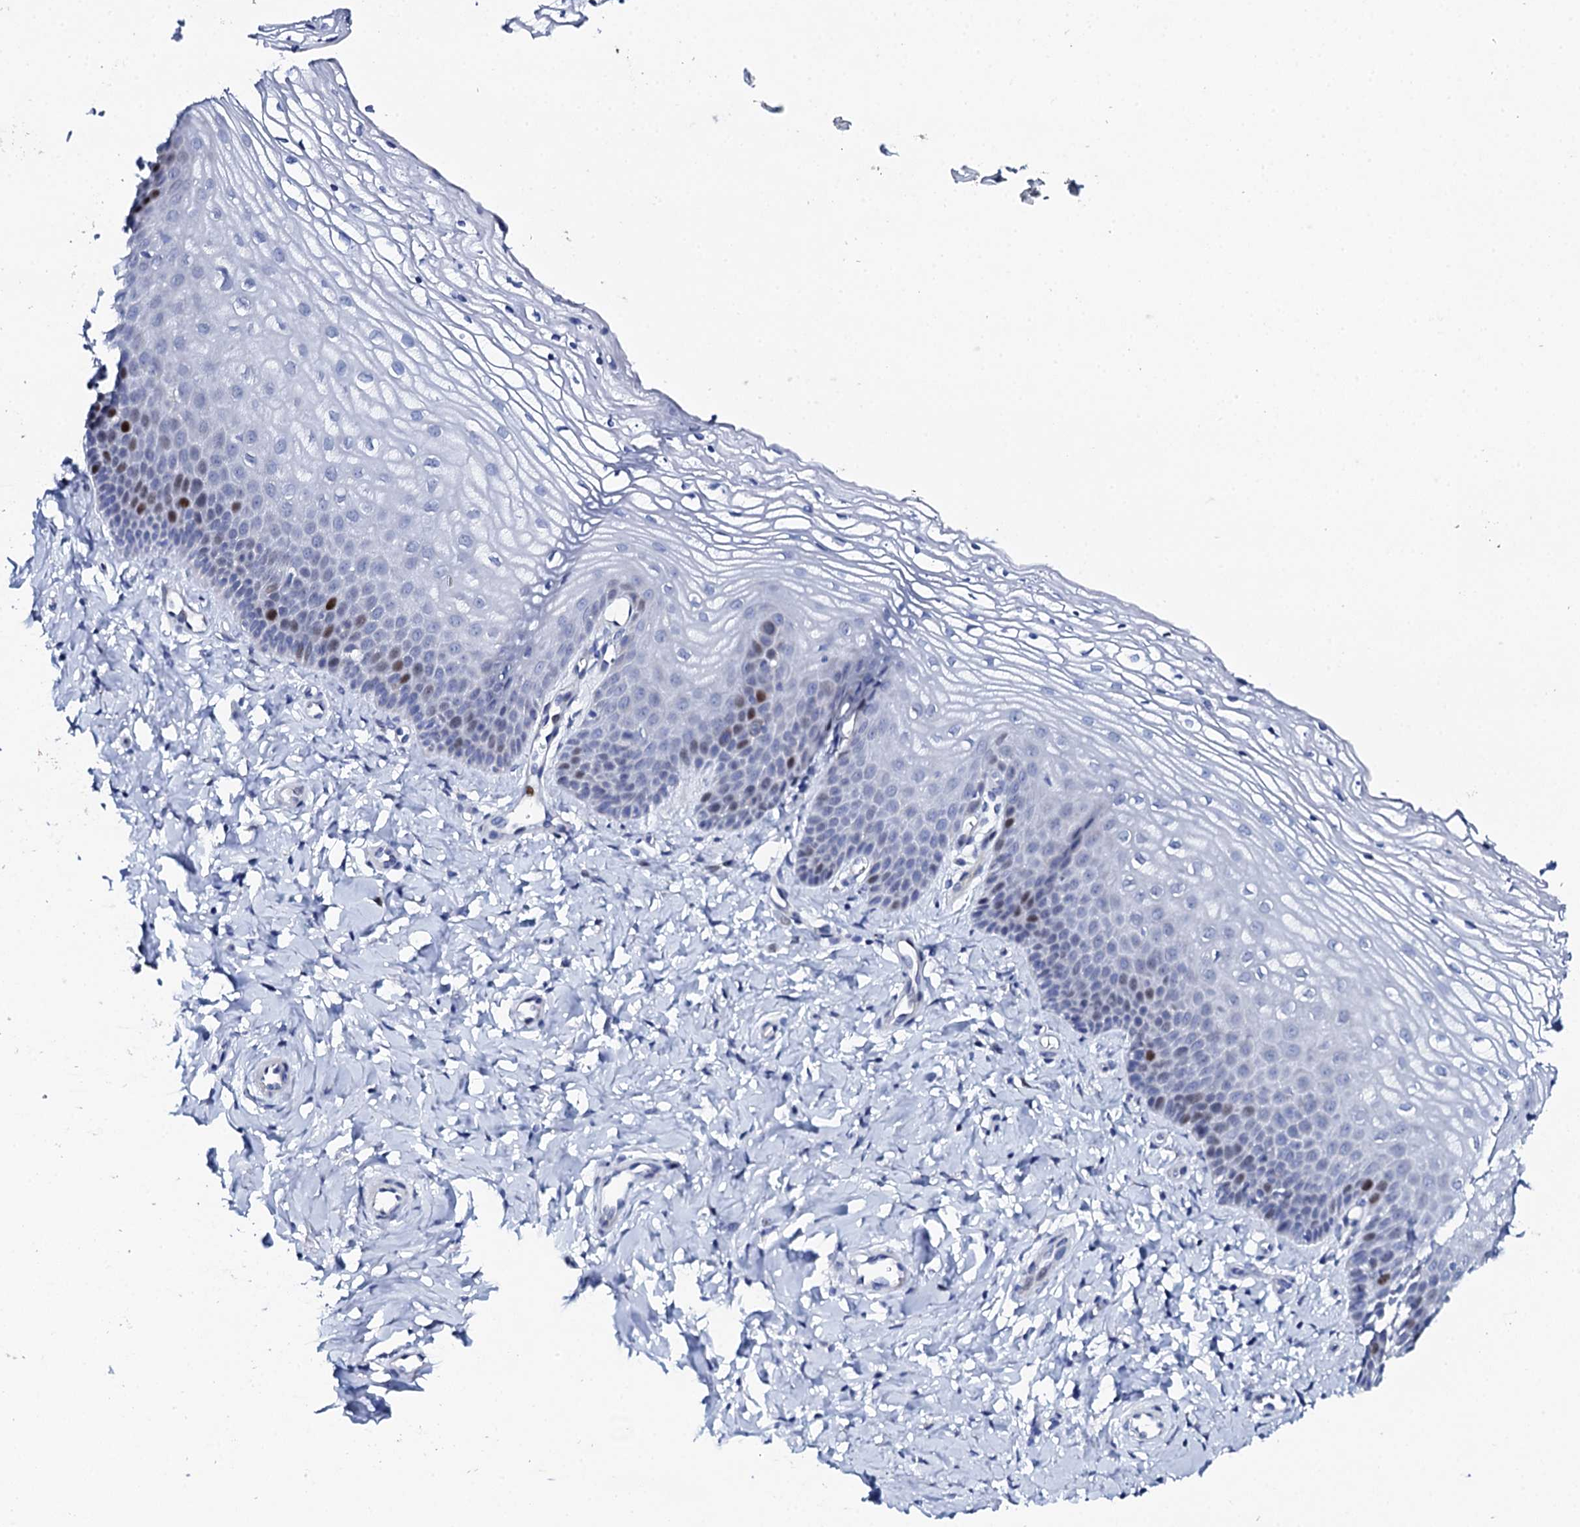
{"staining": {"intensity": "strong", "quantity": "<25%", "location": "nuclear"}, "tissue": "vagina", "cell_type": "Squamous epithelial cells", "image_type": "normal", "snomed": [{"axis": "morphology", "description": "Normal tissue, NOS"}, {"axis": "topography", "description": "Vagina"}, {"axis": "topography", "description": "Cervix"}], "caption": "Strong nuclear protein positivity is identified in approximately <25% of squamous epithelial cells in vagina.", "gene": "NUDT13", "patient": {"sex": "female", "age": 40}}